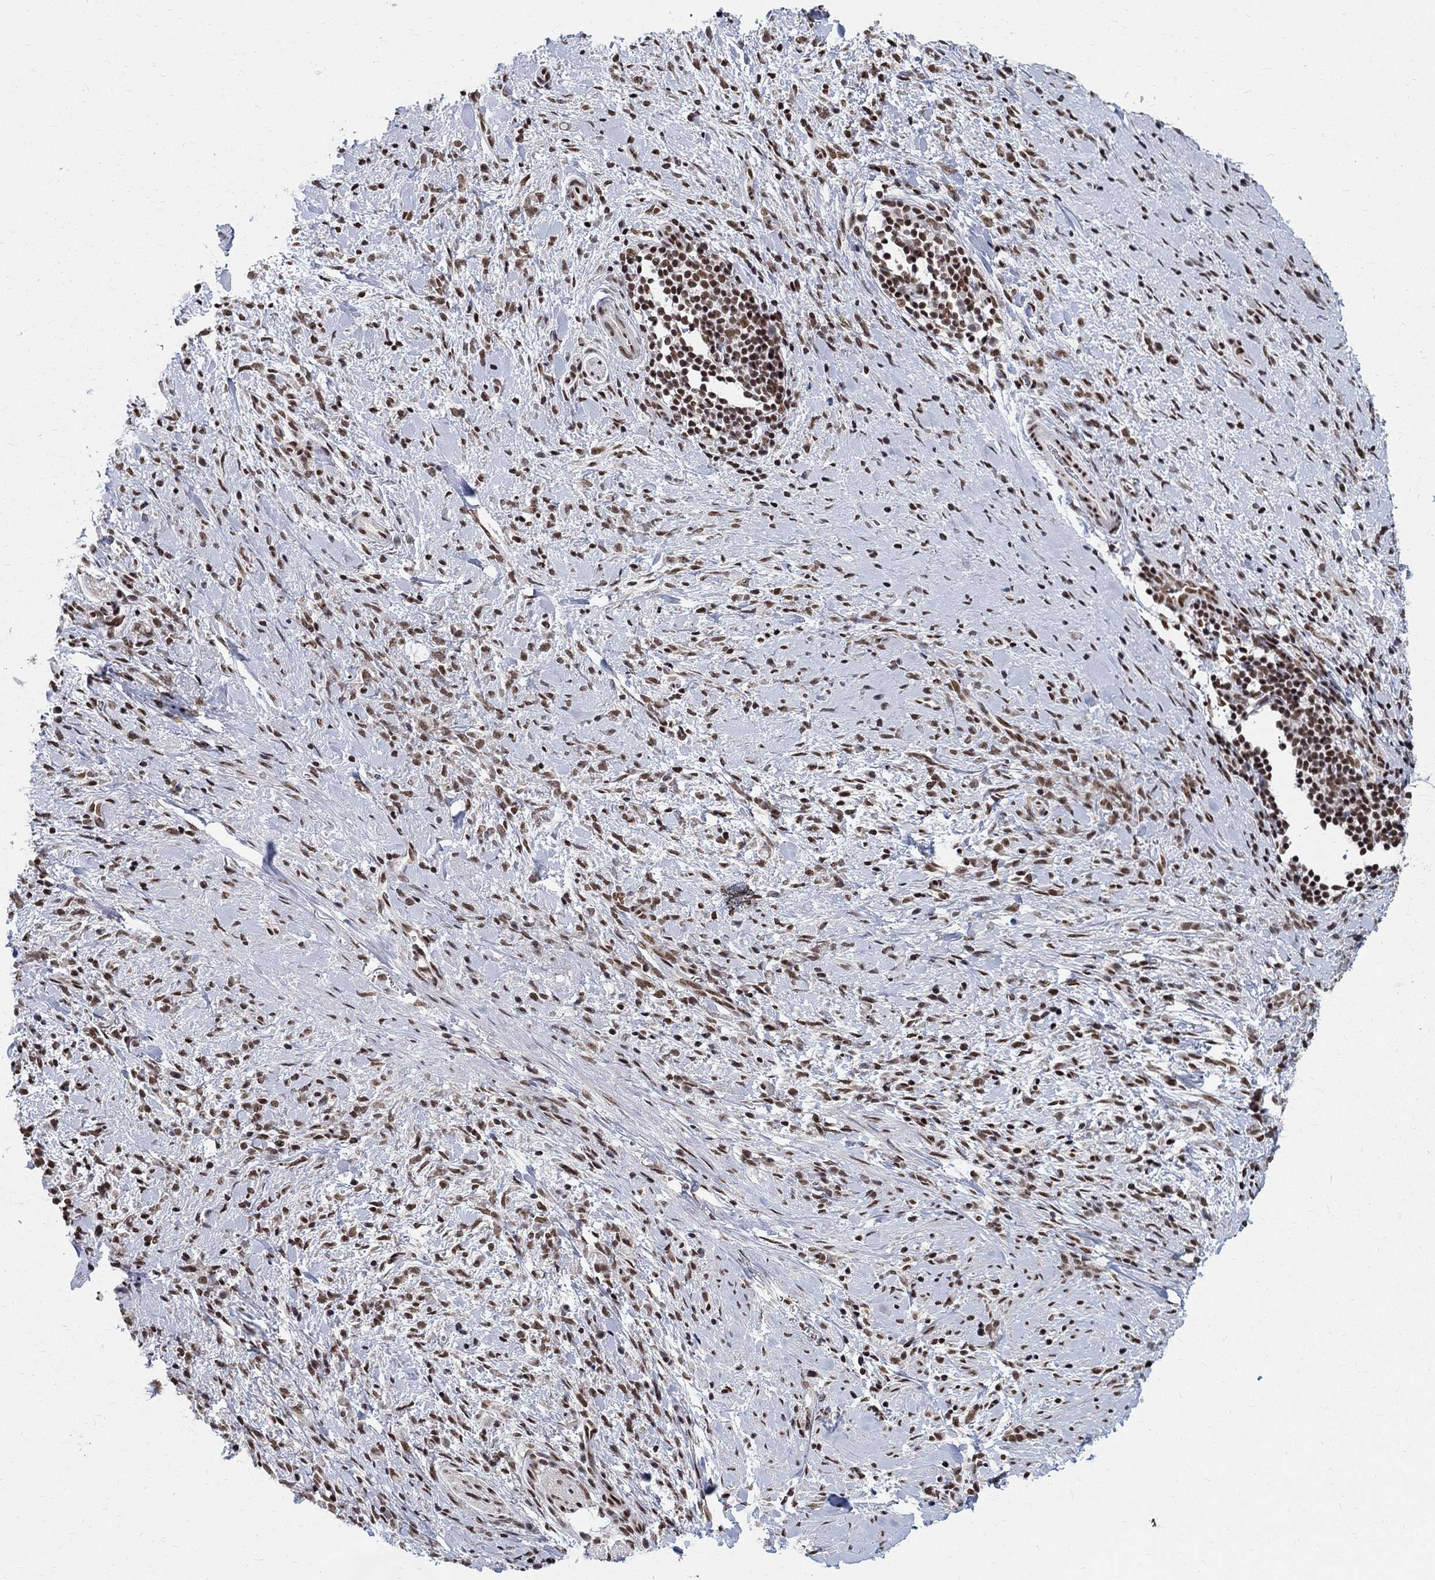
{"staining": {"intensity": "moderate", "quantity": ">75%", "location": "nuclear"}, "tissue": "stomach cancer", "cell_type": "Tumor cells", "image_type": "cancer", "snomed": [{"axis": "morphology", "description": "Adenocarcinoma, NOS"}, {"axis": "topography", "description": "Stomach"}], "caption": "A high-resolution photomicrograph shows immunohistochemistry (IHC) staining of stomach cancer (adenocarcinoma), which exhibits moderate nuclear staining in about >75% of tumor cells.", "gene": "FBXO16", "patient": {"sex": "female", "age": 57}}